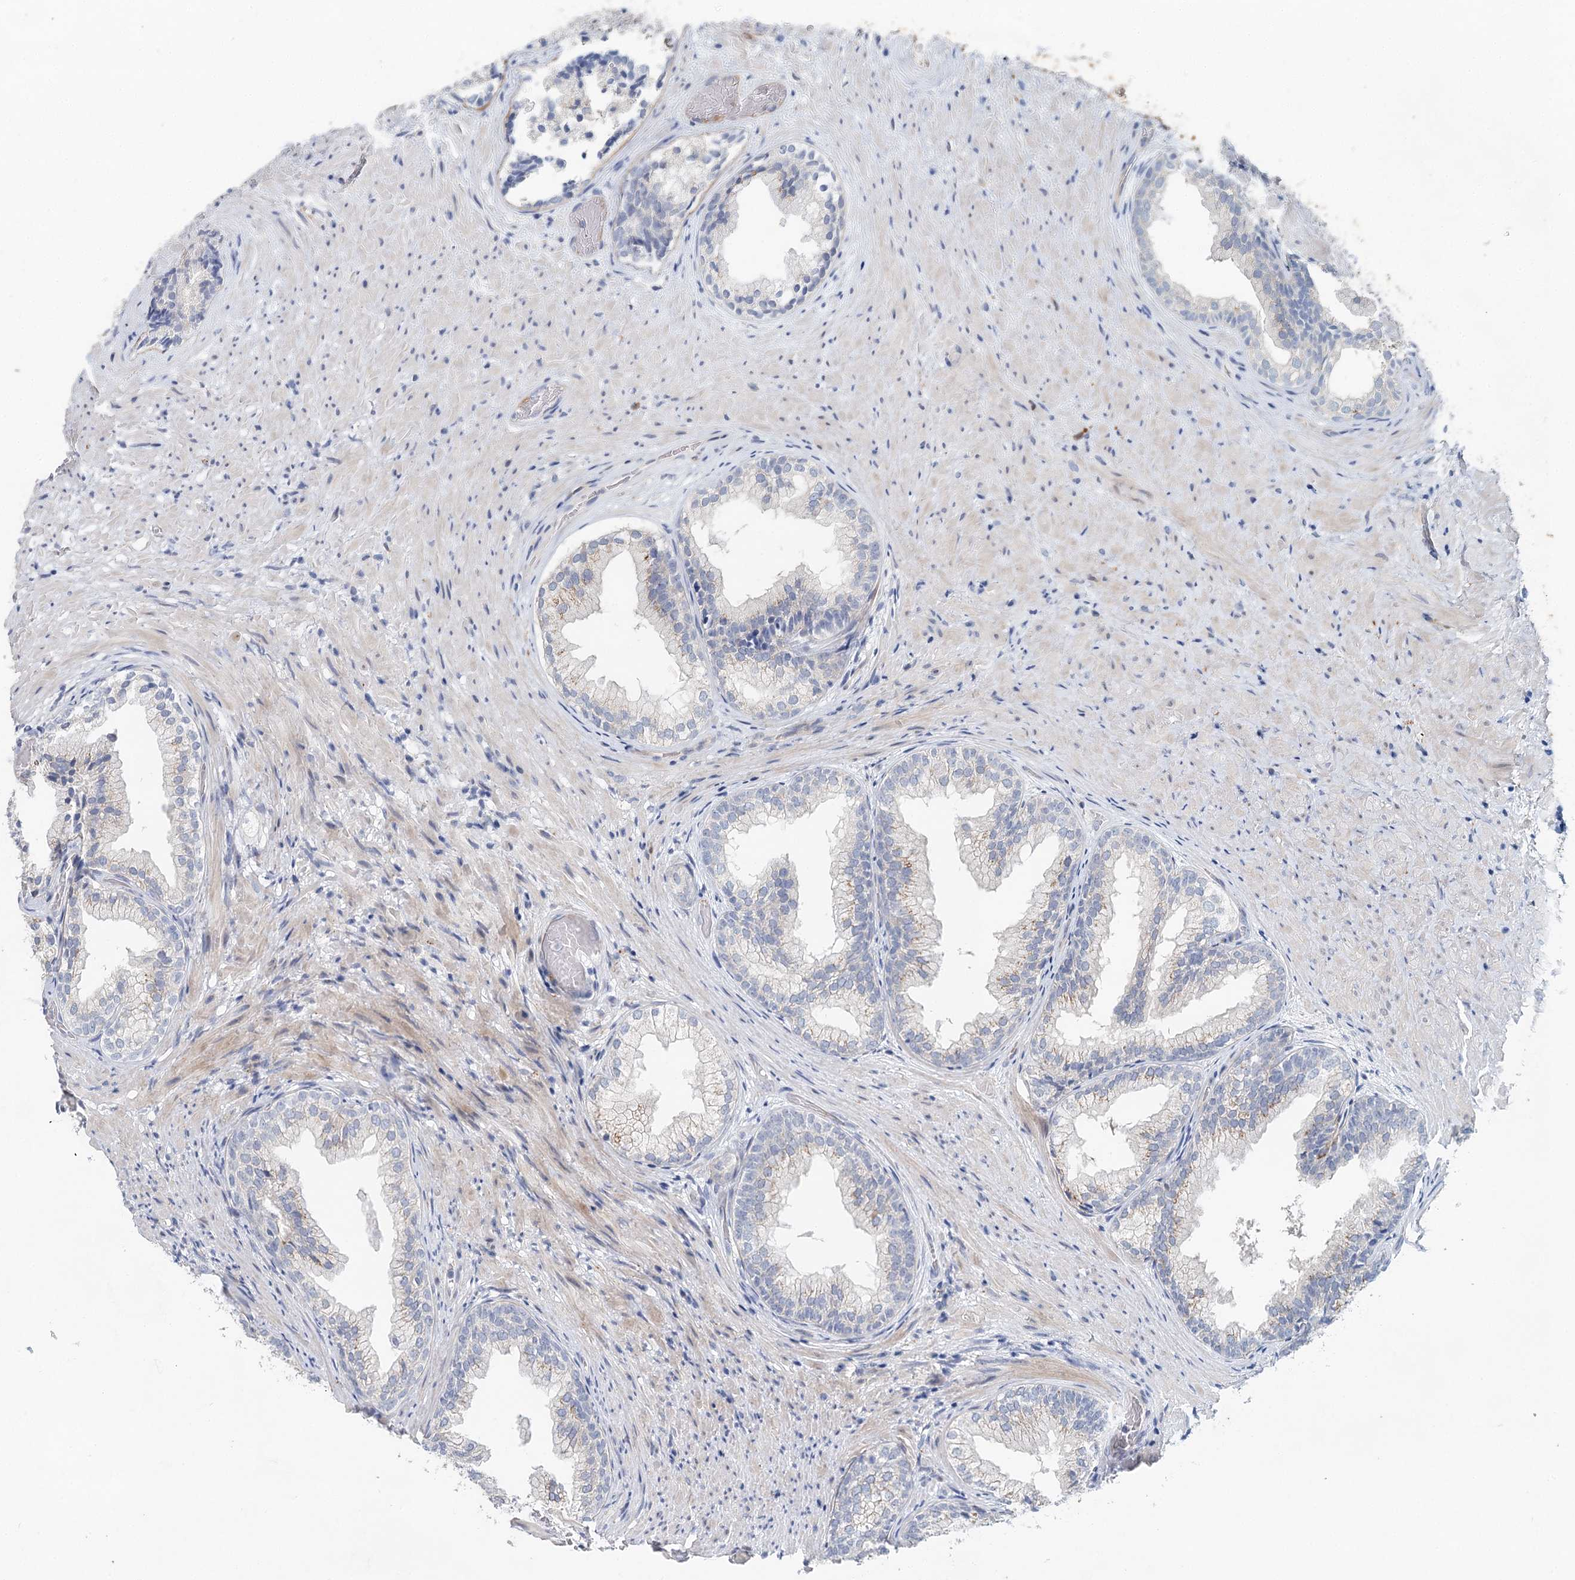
{"staining": {"intensity": "negative", "quantity": "none", "location": "none"}, "tissue": "prostate", "cell_type": "Glandular cells", "image_type": "normal", "snomed": [{"axis": "morphology", "description": "Normal tissue, NOS"}, {"axis": "topography", "description": "Prostate"}], "caption": "Immunohistochemistry (IHC) image of benign human prostate stained for a protein (brown), which shows no expression in glandular cells.", "gene": "SLC19A3", "patient": {"sex": "male", "age": 76}}